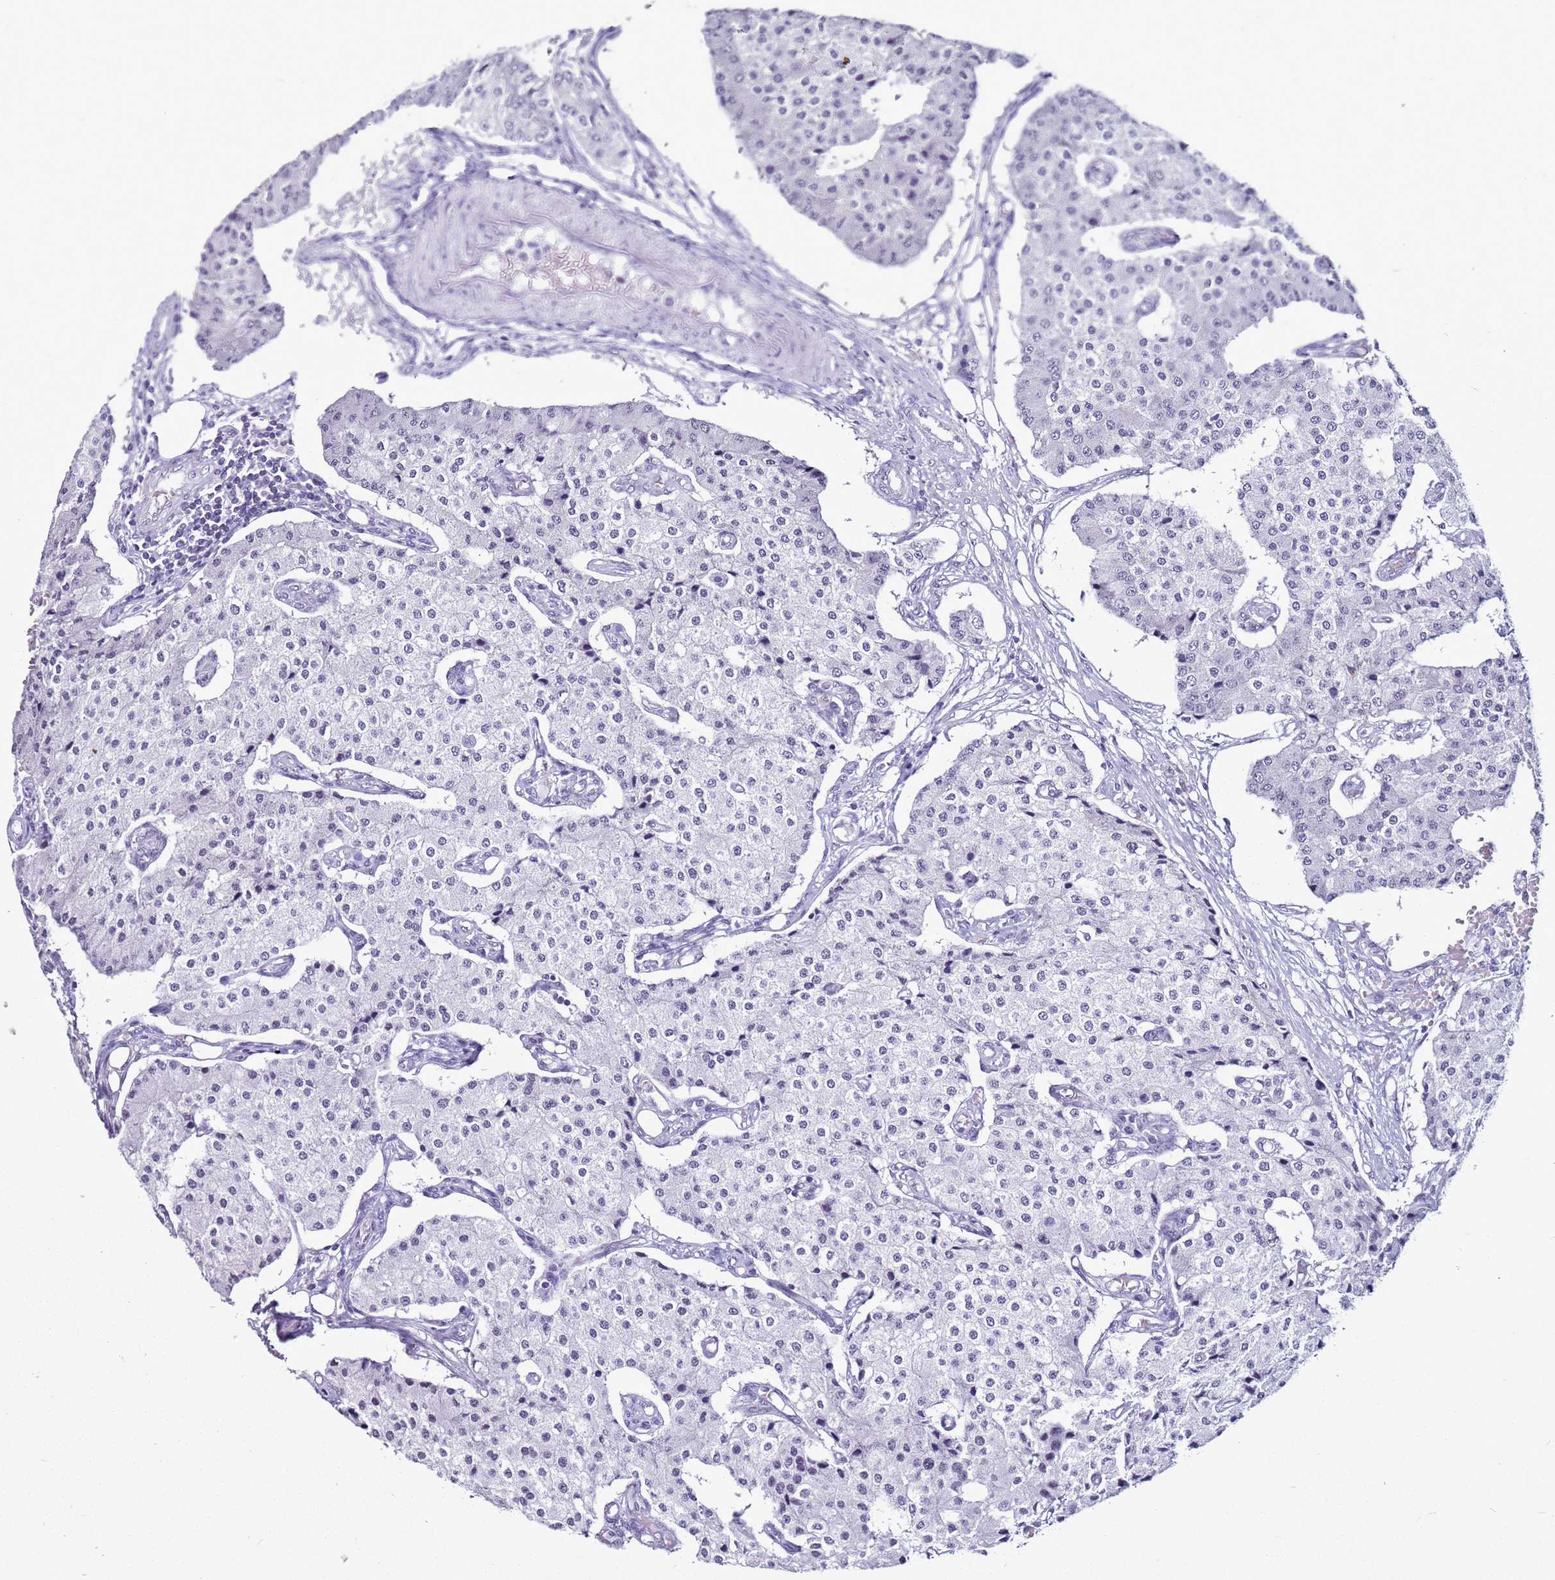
{"staining": {"intensity": "negative", "quantity": "none", "location": "none"}, "tissue": "carcinoid", "cell_type": "Tumor cells", "image_type": "cancer", "snomed": [{"axis": "morphology", "description": "Carcinoid, malignant, NOS"}, {"axis": "topography", "description": "Colon"}], "caption": "Immunohistochemistry (IHC) photomicrograph of carcinoid (malignant) stained for a protein (brown), which displays no expression in tumor cells.", "gene": "DHX15", "patient": {"sex": "female", "age": 52}}